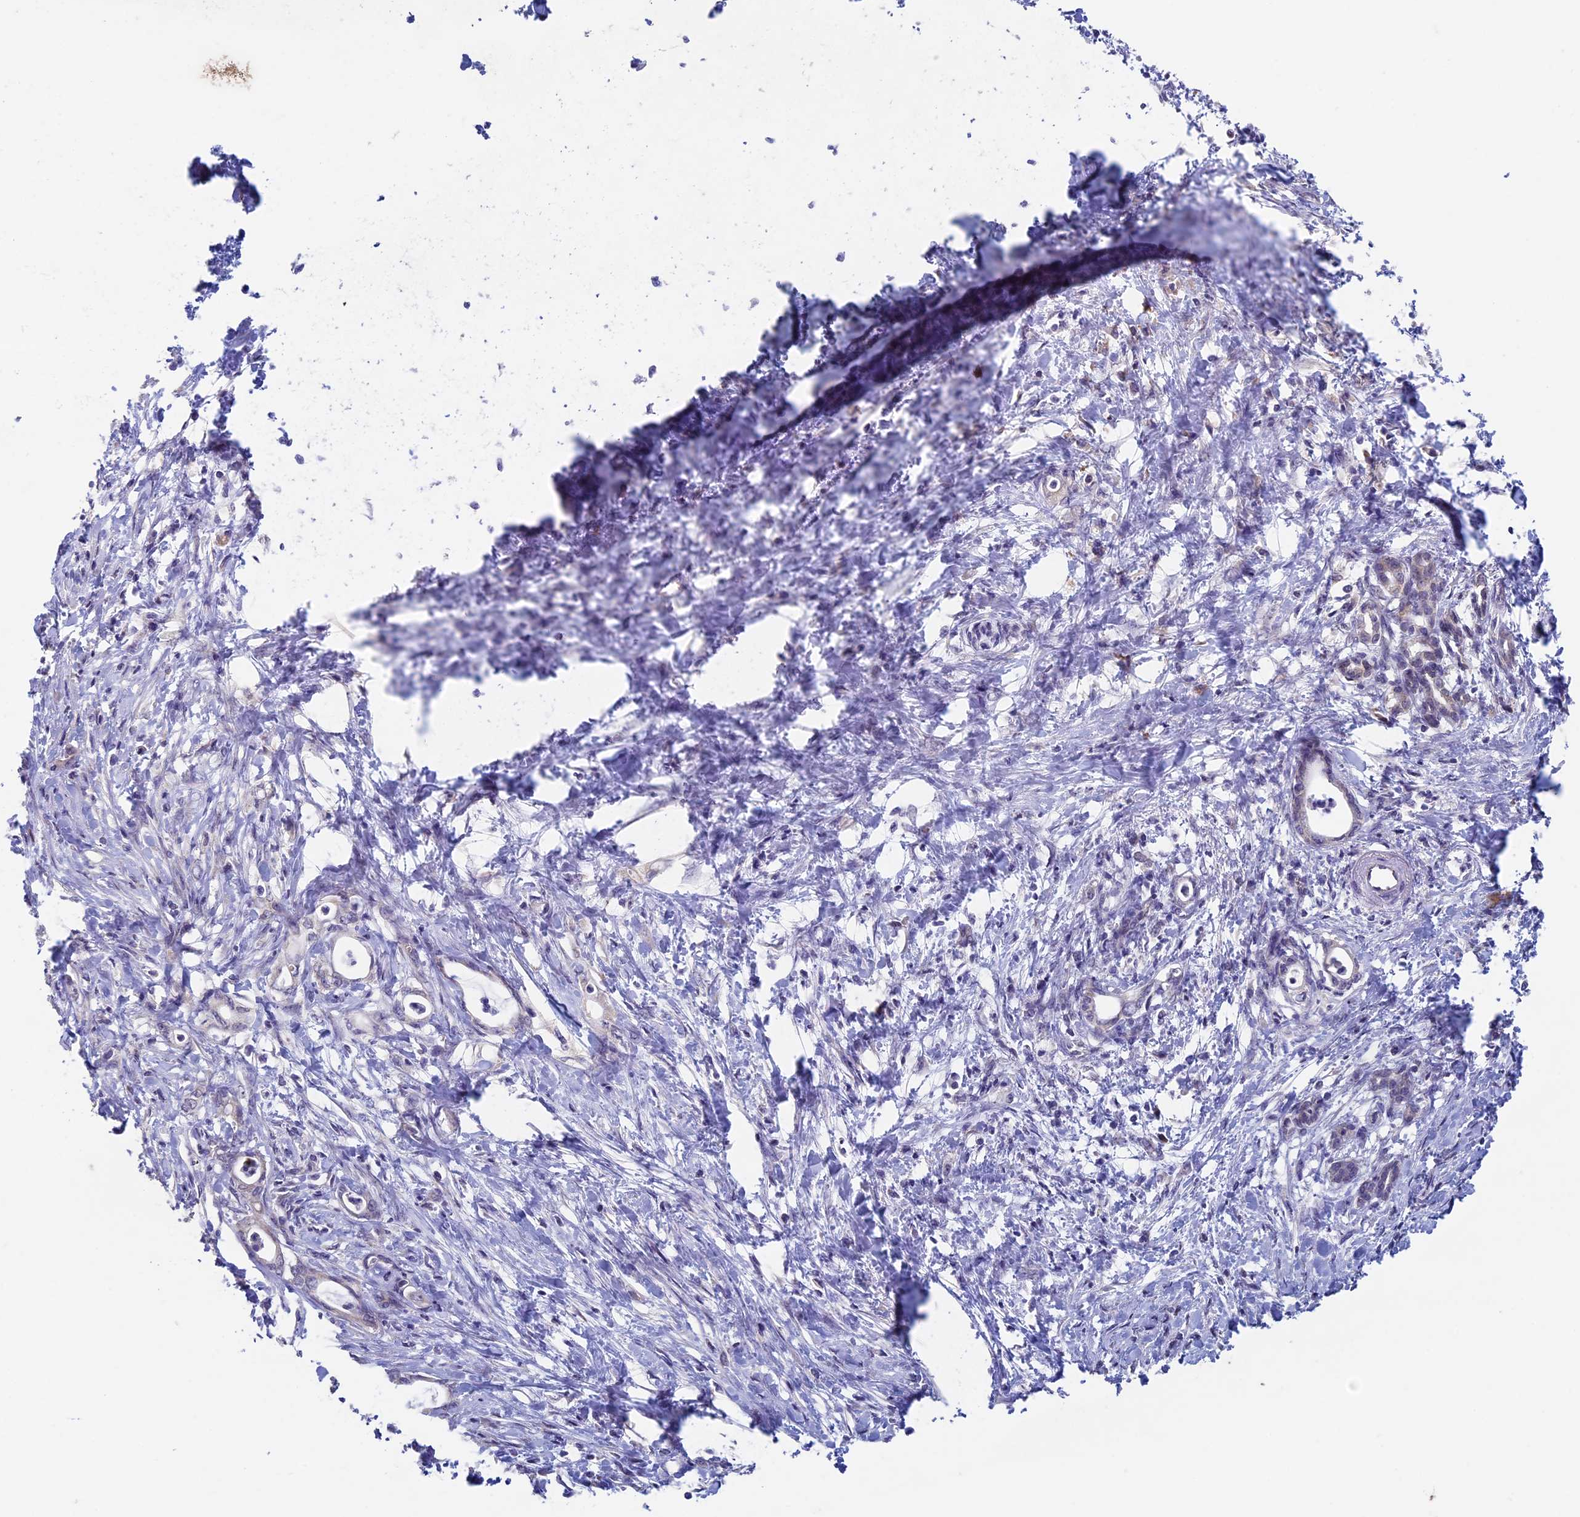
{"staining": {"intensity": "negative", "quantity": "none", "location": "none"}, "tissue": "pancreatic cancer", "cell_type": "Tumor cells", "image_type": "cancer", "snomed": [{"axis": "morphology", "description": "Adenocarcinoma, NOS"}, {"axis": "topography", "description": "Pancreas"}], "caption": "Immunohistochemistry (IHC) photomicrograph of neoplastic tissue: pancreatic adenocarcinoma stained with DAB (3,3'-diaminobenzidine) exhibits no significant protein expression in tumor cells.", "gene": "RCCD1", "patient": {"sex": "female", "age": 55}}